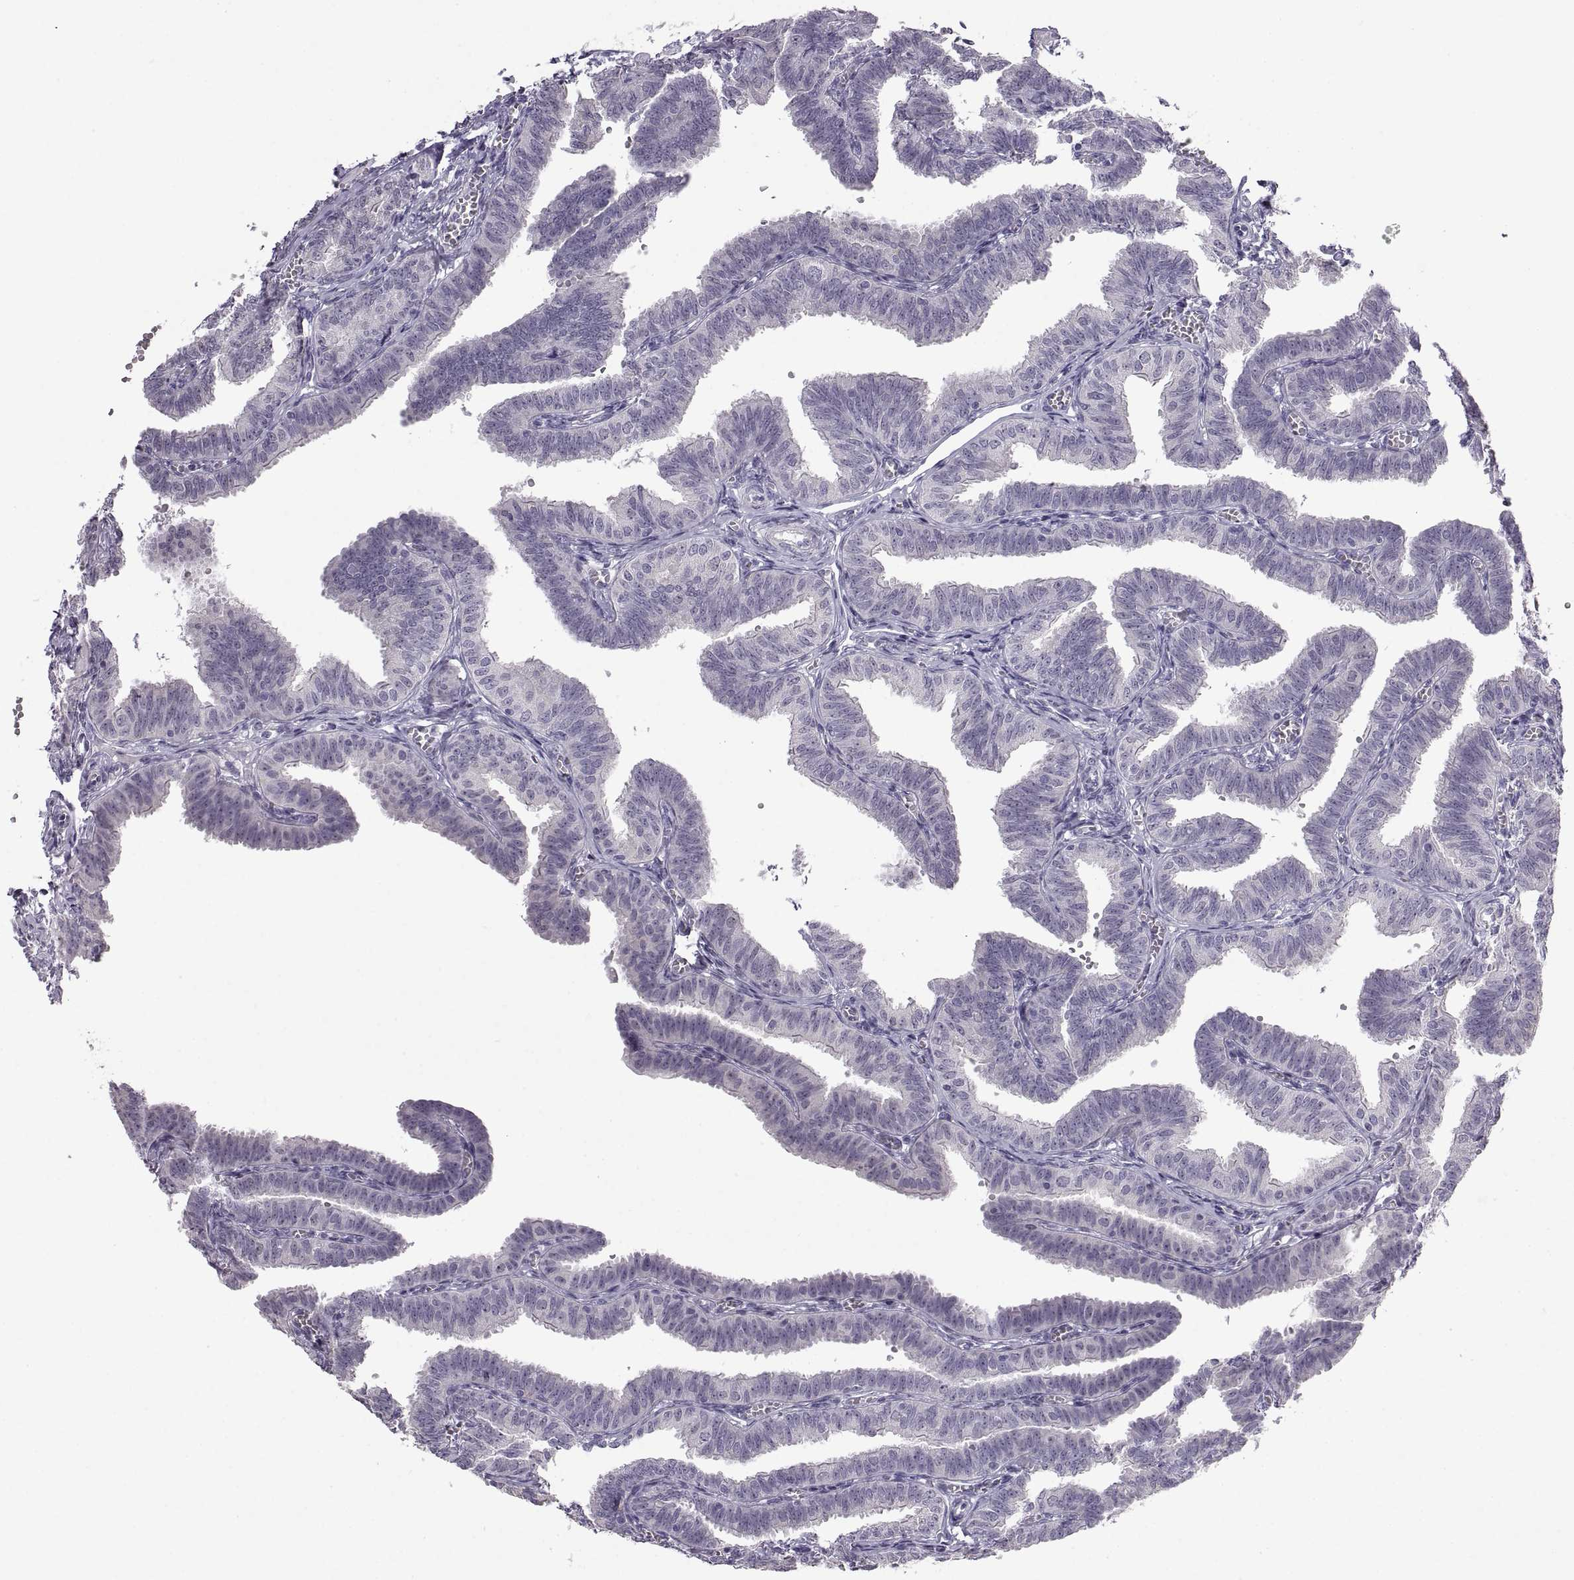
{"staining": {"intensity": "moderate", "quantity": "<25%", "location": "cytoplasmic/membranous"}, "tissue": "fallopian tube", "cell_type": "Glandular cells", "image_type": "normal", "snomed": [{"axis": "morphology", "description": "Normal tissue, NOS"}, {"axis": "topography", "description": "Fallopian tube"}], "caption": "A histopathology image of fallopian tube stained for a protein shows moderate cytoplasmic/membranous brown staining in glandular cells.", "gene": "FAM170A", "patient": {"sex": "female", "age": 25}}